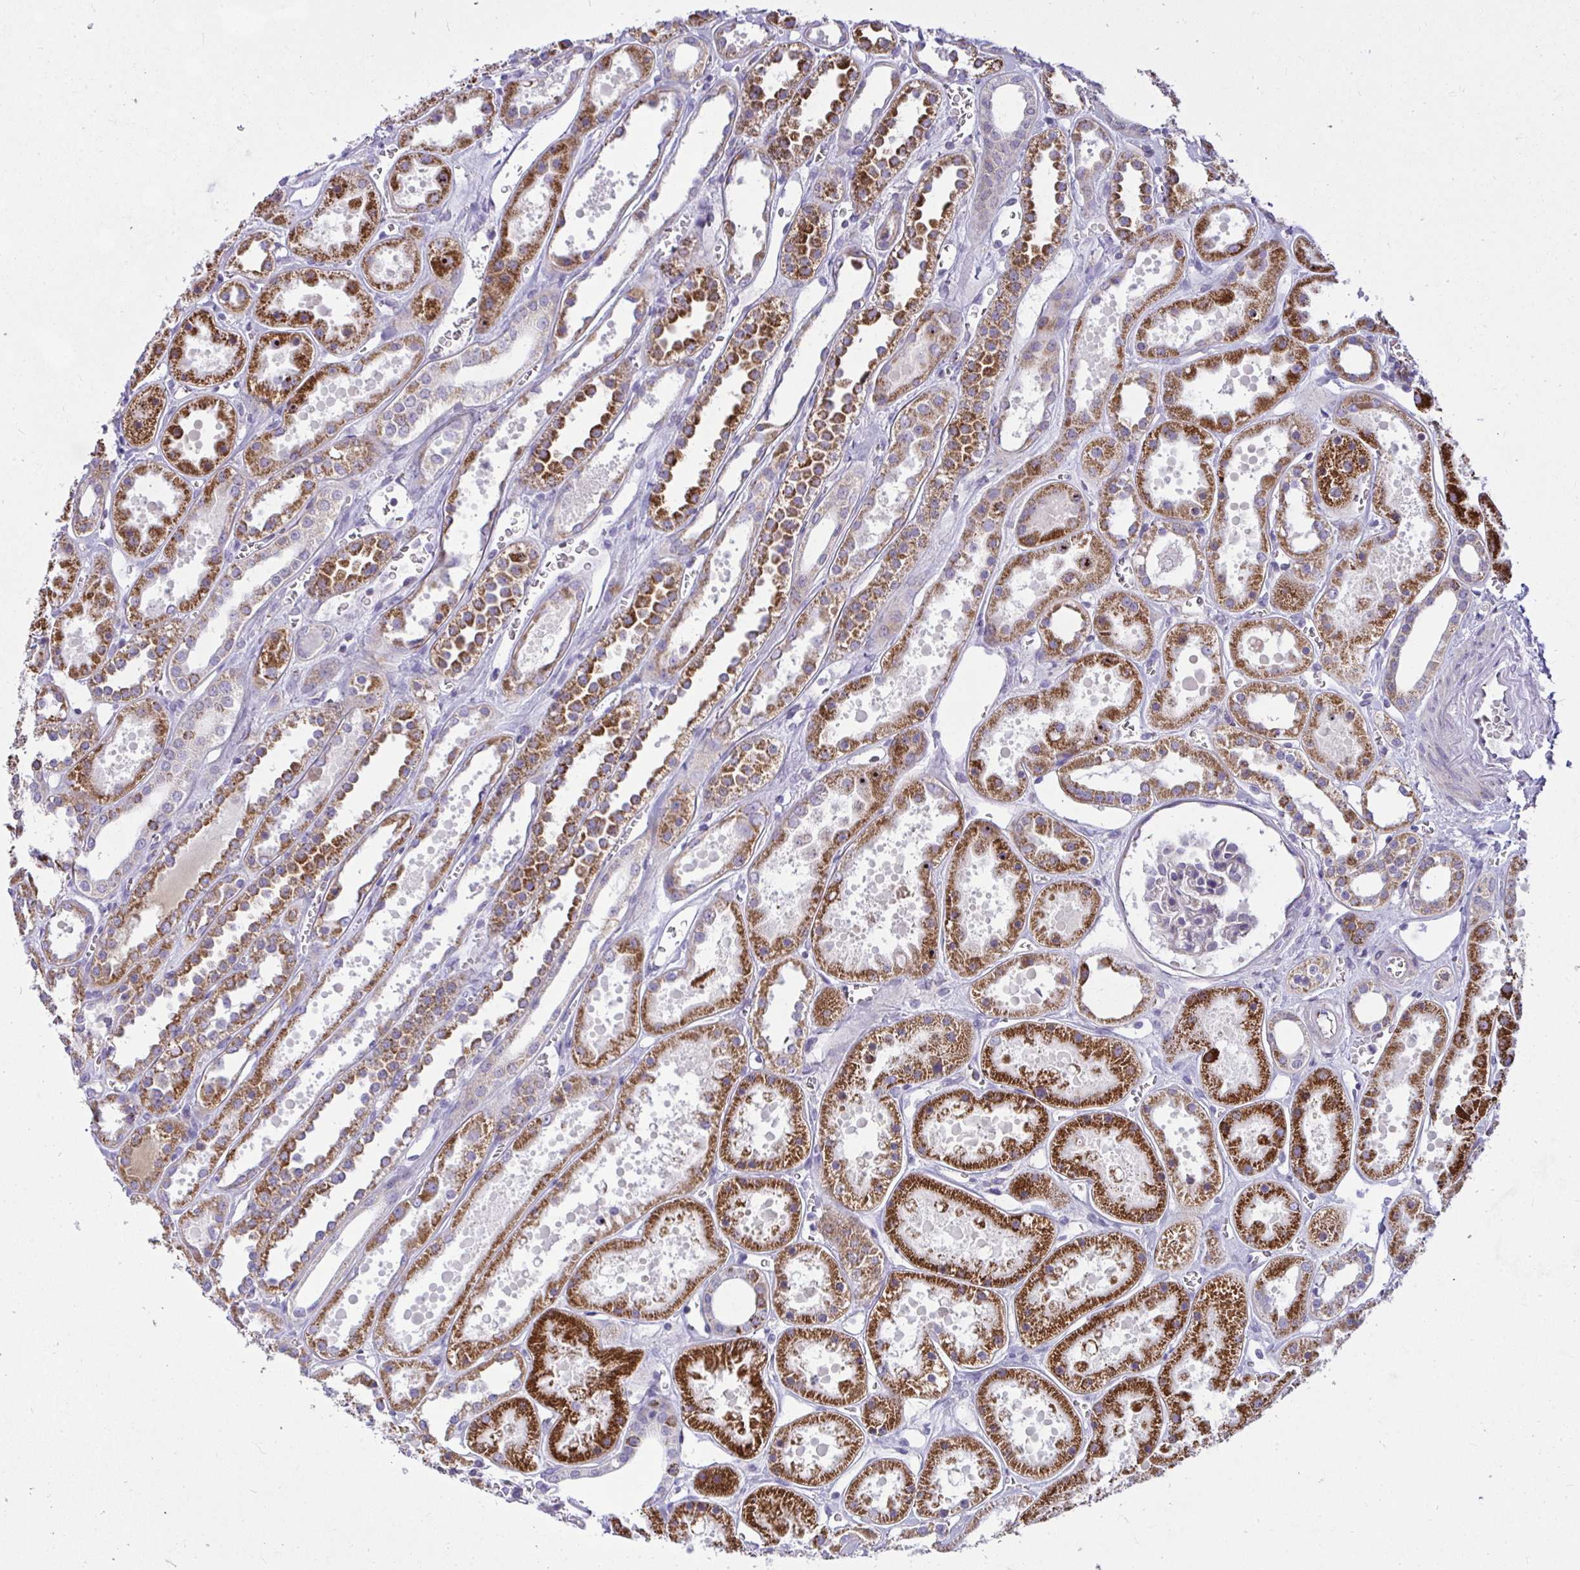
{"staining": {"intensity": "negative", "quantity": "none", "location": "none"}, "tissue": "kidney", "cell_type": "Cells in glomeruli", "image_type": "normal", "snomed": [{"axis": "morphology", "description": "Normal tissue, NOS"}, {"axis": "topography", "description": "Kidney"}], "caption": "Kidney was stained to show a protein in brown. There is no significant expression in cells in glomeruli. The staining was performed using DAB to visualize the protein expression in brown, while the nuclei were stained in blue with hematoxylin (Magnification: 20x).", "gene": "CEP63", "patient": {"sex": "female", "age": 41}}